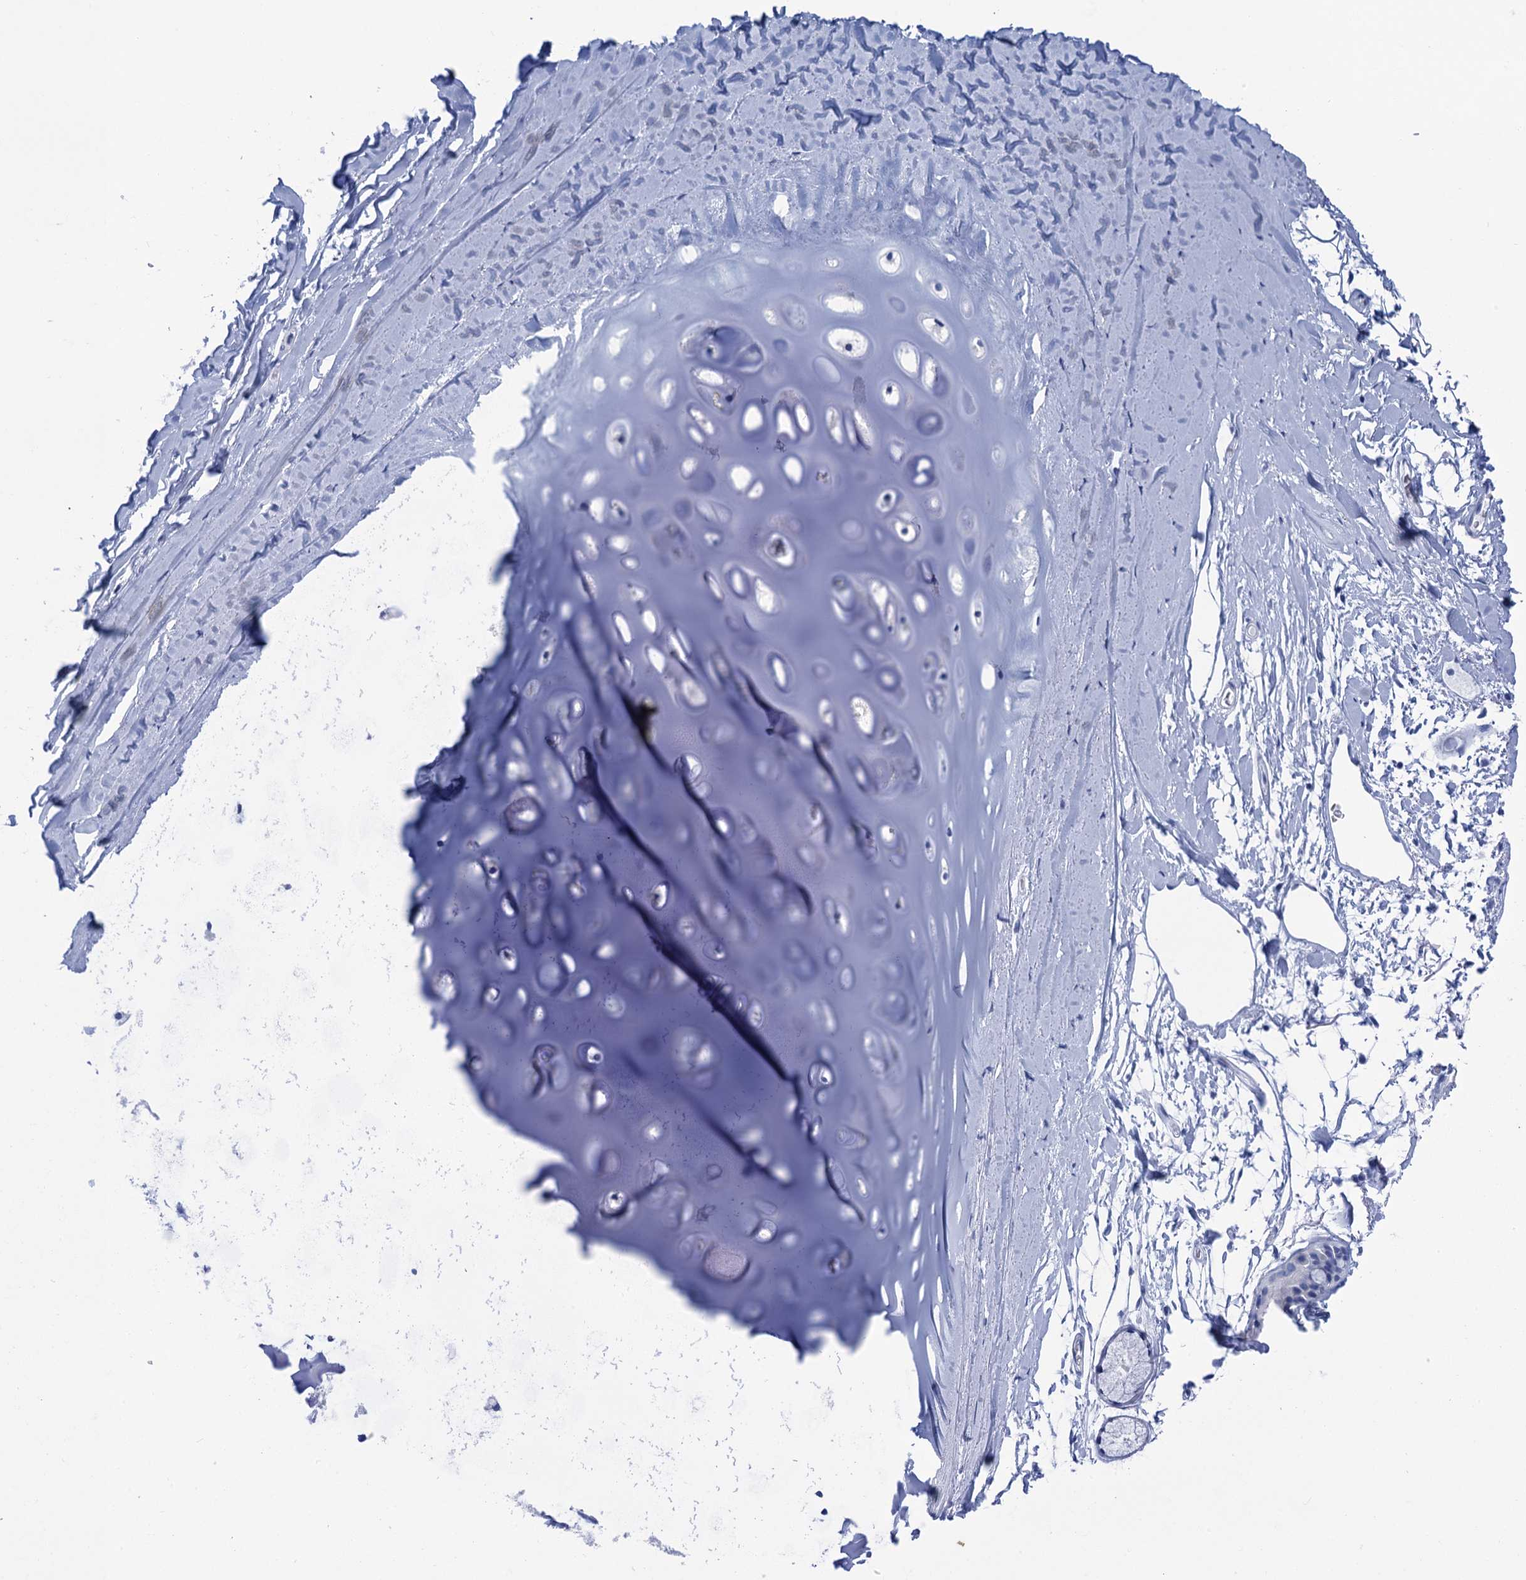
{"staining": {"intensity": "negative", "quantity": "none", "location": "none"}, "tissue": "adipose tissue", "cell_type": "Adipocytes", "image_type": "normal", "snomed": [{"axis": "morphology", "description": "Normal tissue, NOS"}, {"axis": "topography", "description": "Lymph node"}, {"axis": "topography", "description": "Bronchus"}], "caption": "The immunohistochemistry (IHC) photomicrograph has no significant positivity in adipocytes of adipose tissue. (Stains: DAB immunohistochemistry with hematoxylin counter stain, Microscopy: brightfield microscopy at high magnification).", "gene": "CALML5", "patient": {"sex": "male", "age": 63}}